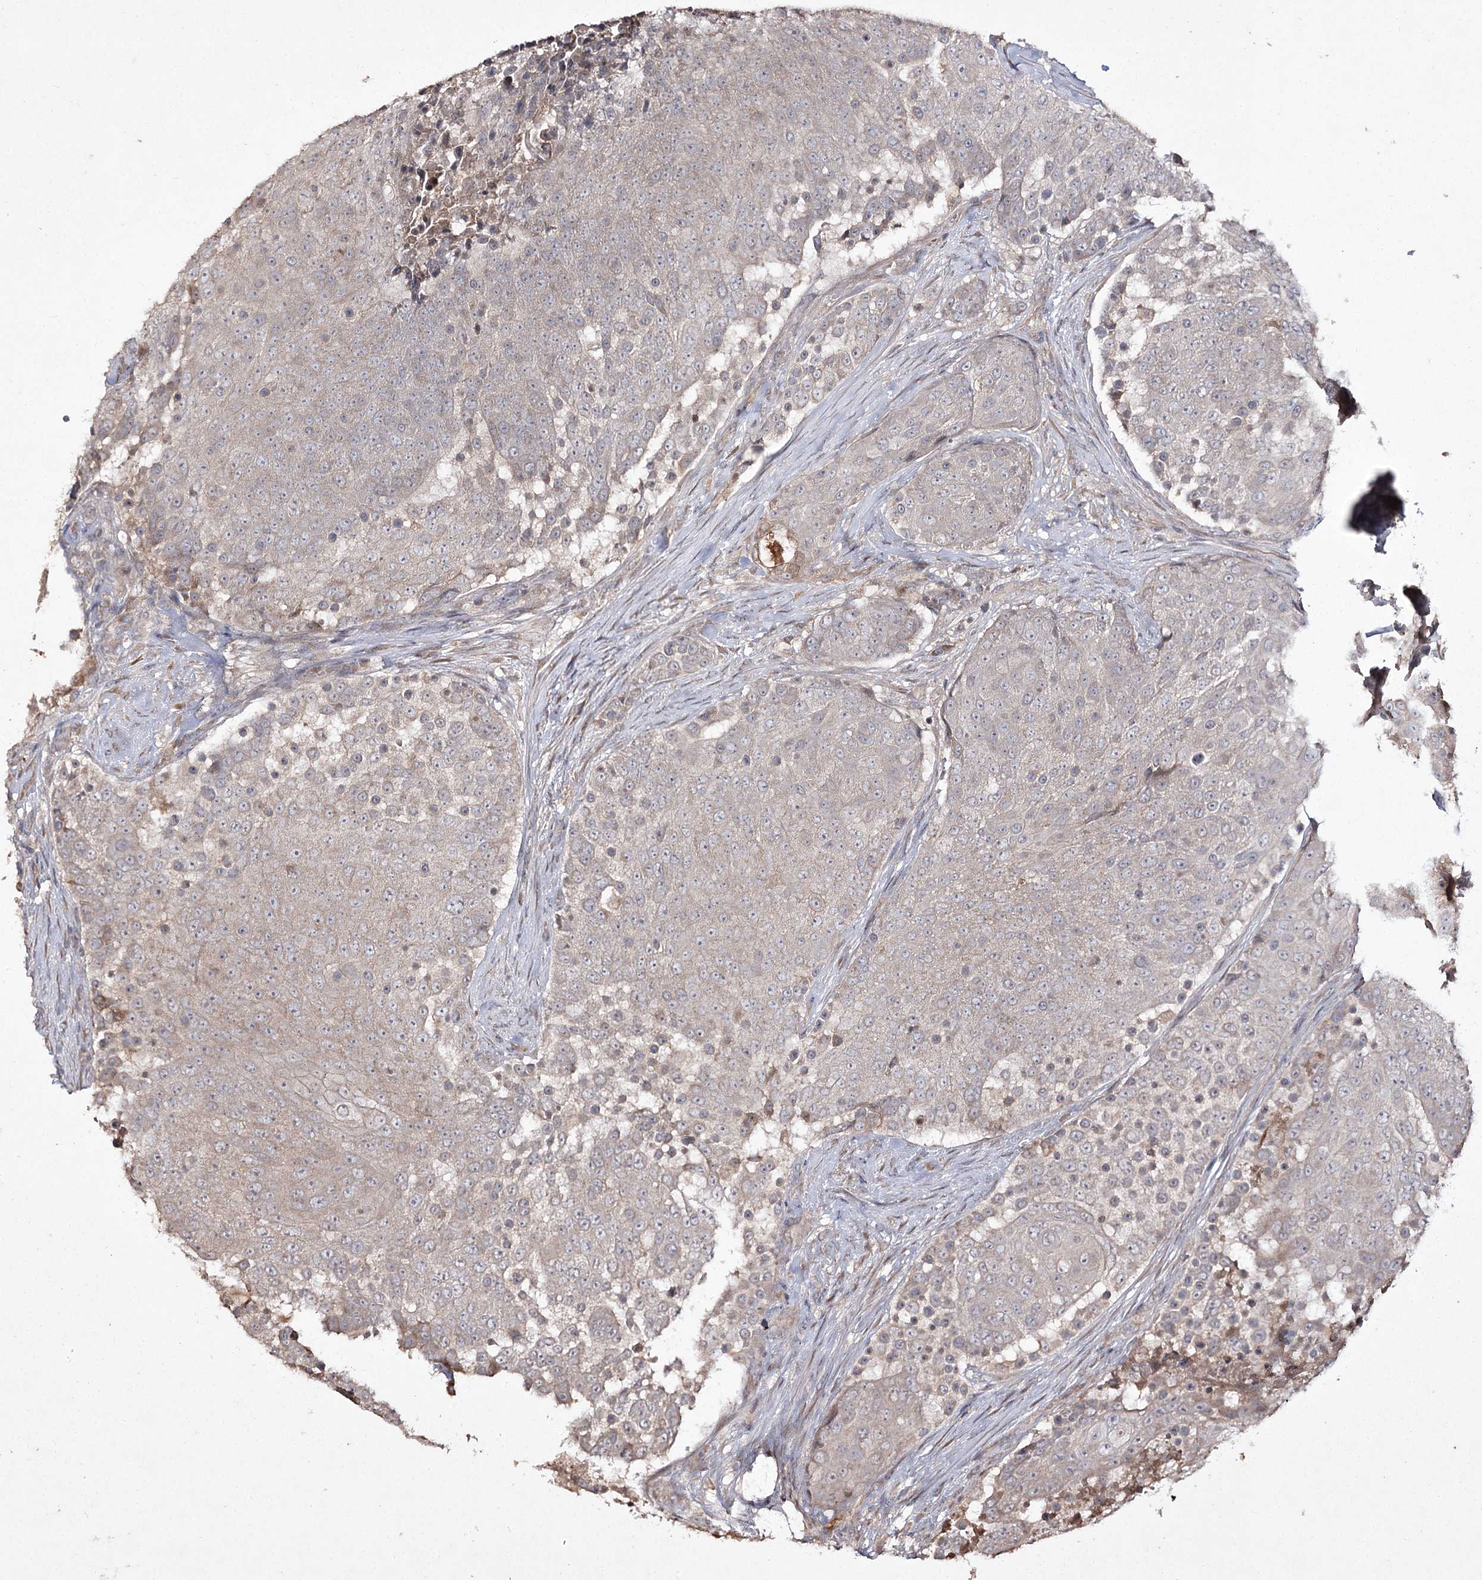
{"staining": {"intensity": "weak", "quantity": "<25%", "location": "cytoplasmic/membranous"}, "tissue": "urothelial cancer", "cell_type": "Tumor cells", "image_type": "cancer", "snomed": [{"axis": "morphology", "description": "Urothelial carcinoma, High grade"}, {"axis": "topography", "description": "Urinary bladder"}], "caption": "A micrograph of human urothelial cancer is negative for staining in tumor cells. (DAB (3,3'-diaminobenzidine) immunohistochemistry, high magnification).", "gene": "FANCL", "patient": {"sex": "female", "age": 63}}